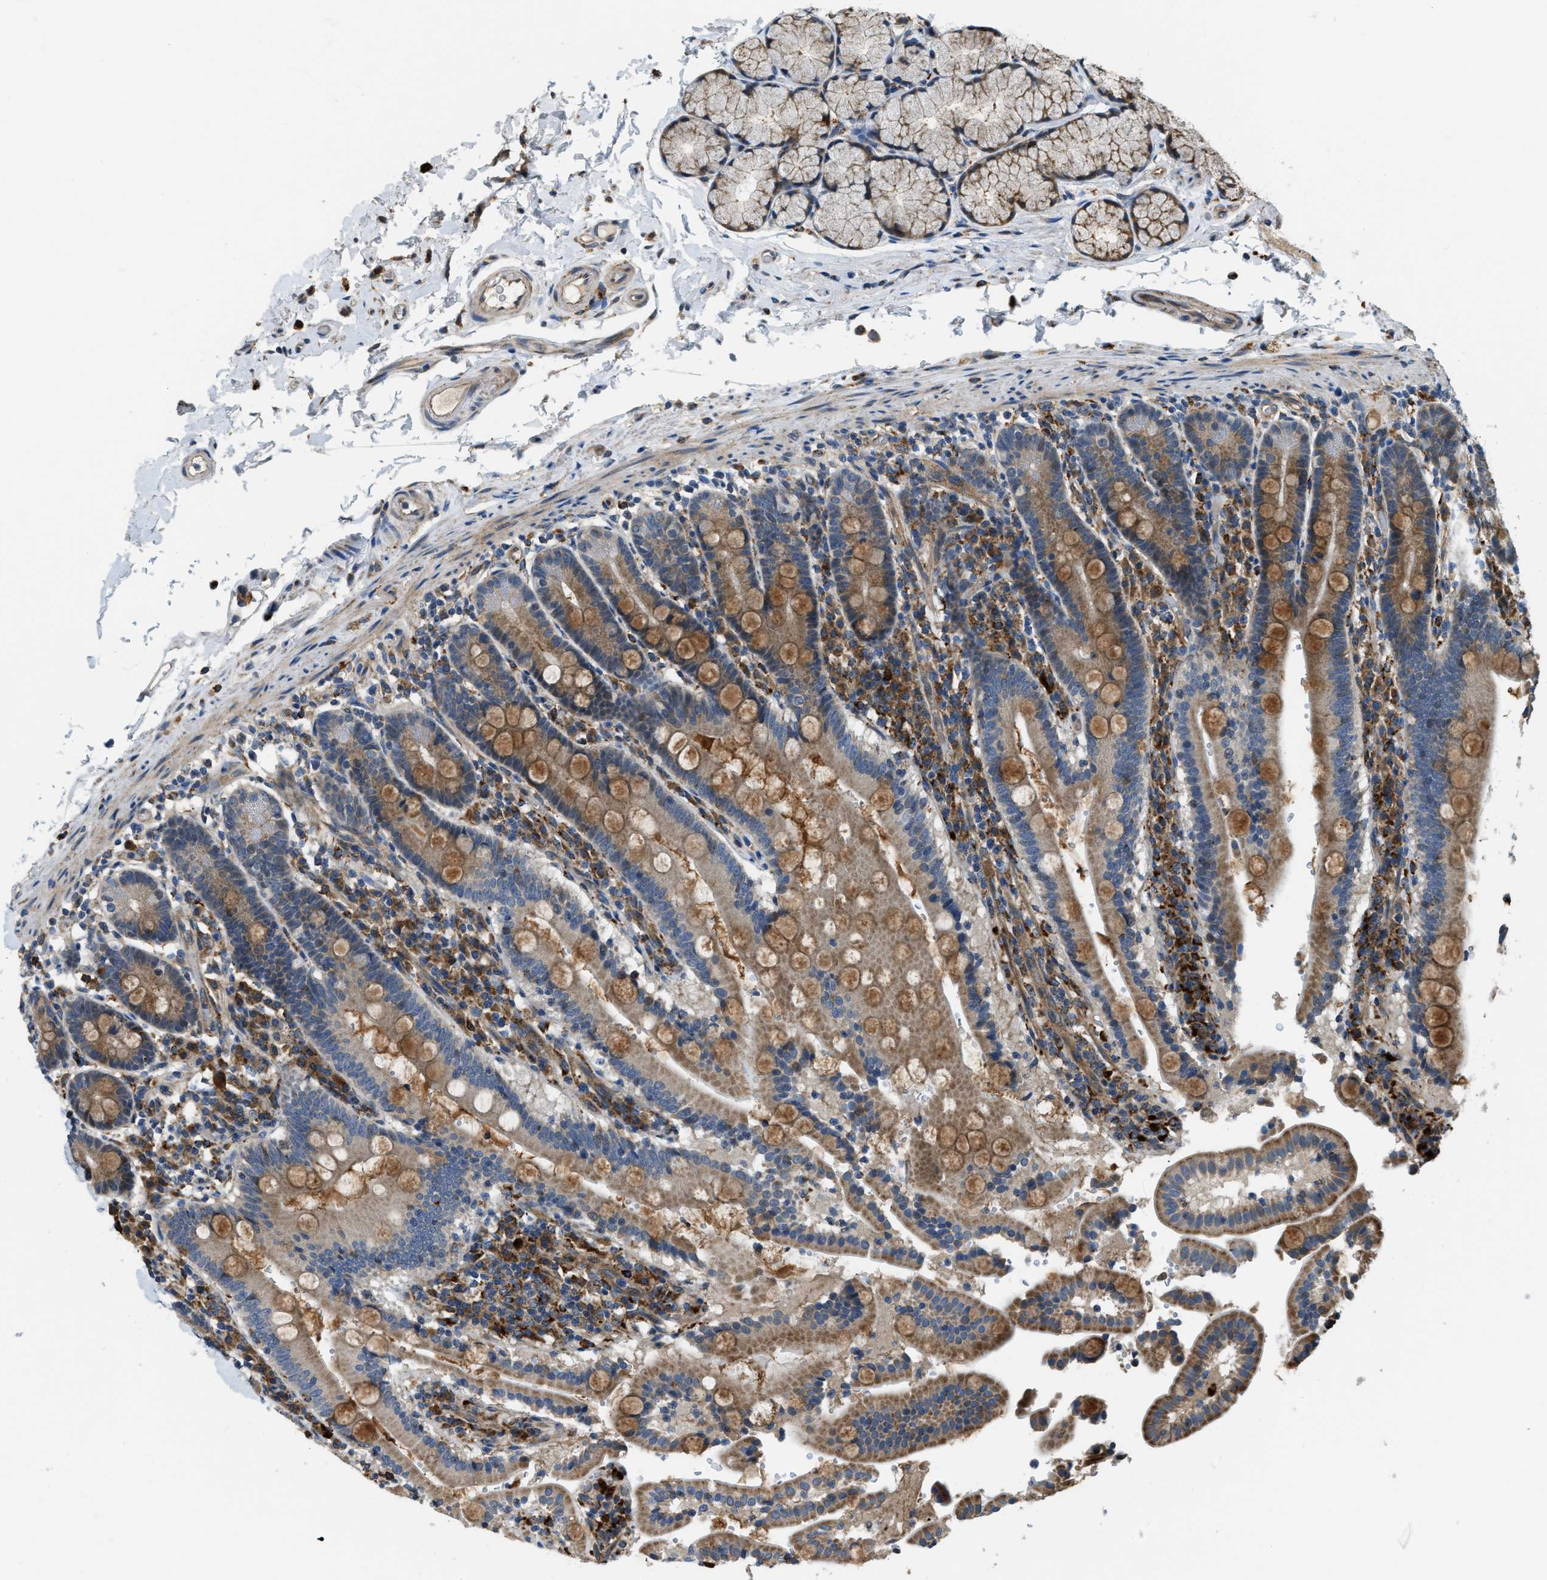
{"staining": {"intensity": "moderate", "quantity": ">75%", "location": "cytoplasmic/membranous"}, "tissue": "duodenum", "cell_type": "Glandular cells", "image_type": "normal", "snomed": [{"axis": "morphology", "description": "Normal tissue, NOS"}, {"axis": "topography", "description": "Small intestine, NOS"}], "caption": "DAB (3,3'-diaminobenzidine) immunohistochemical staining of benign human duodenum reveals moderate cytoplasmic/membranous protein staining in approximately >75% of glandular cells.", "gene": "STARD3NL", "patient": {"sex": "female", "age": 71}}